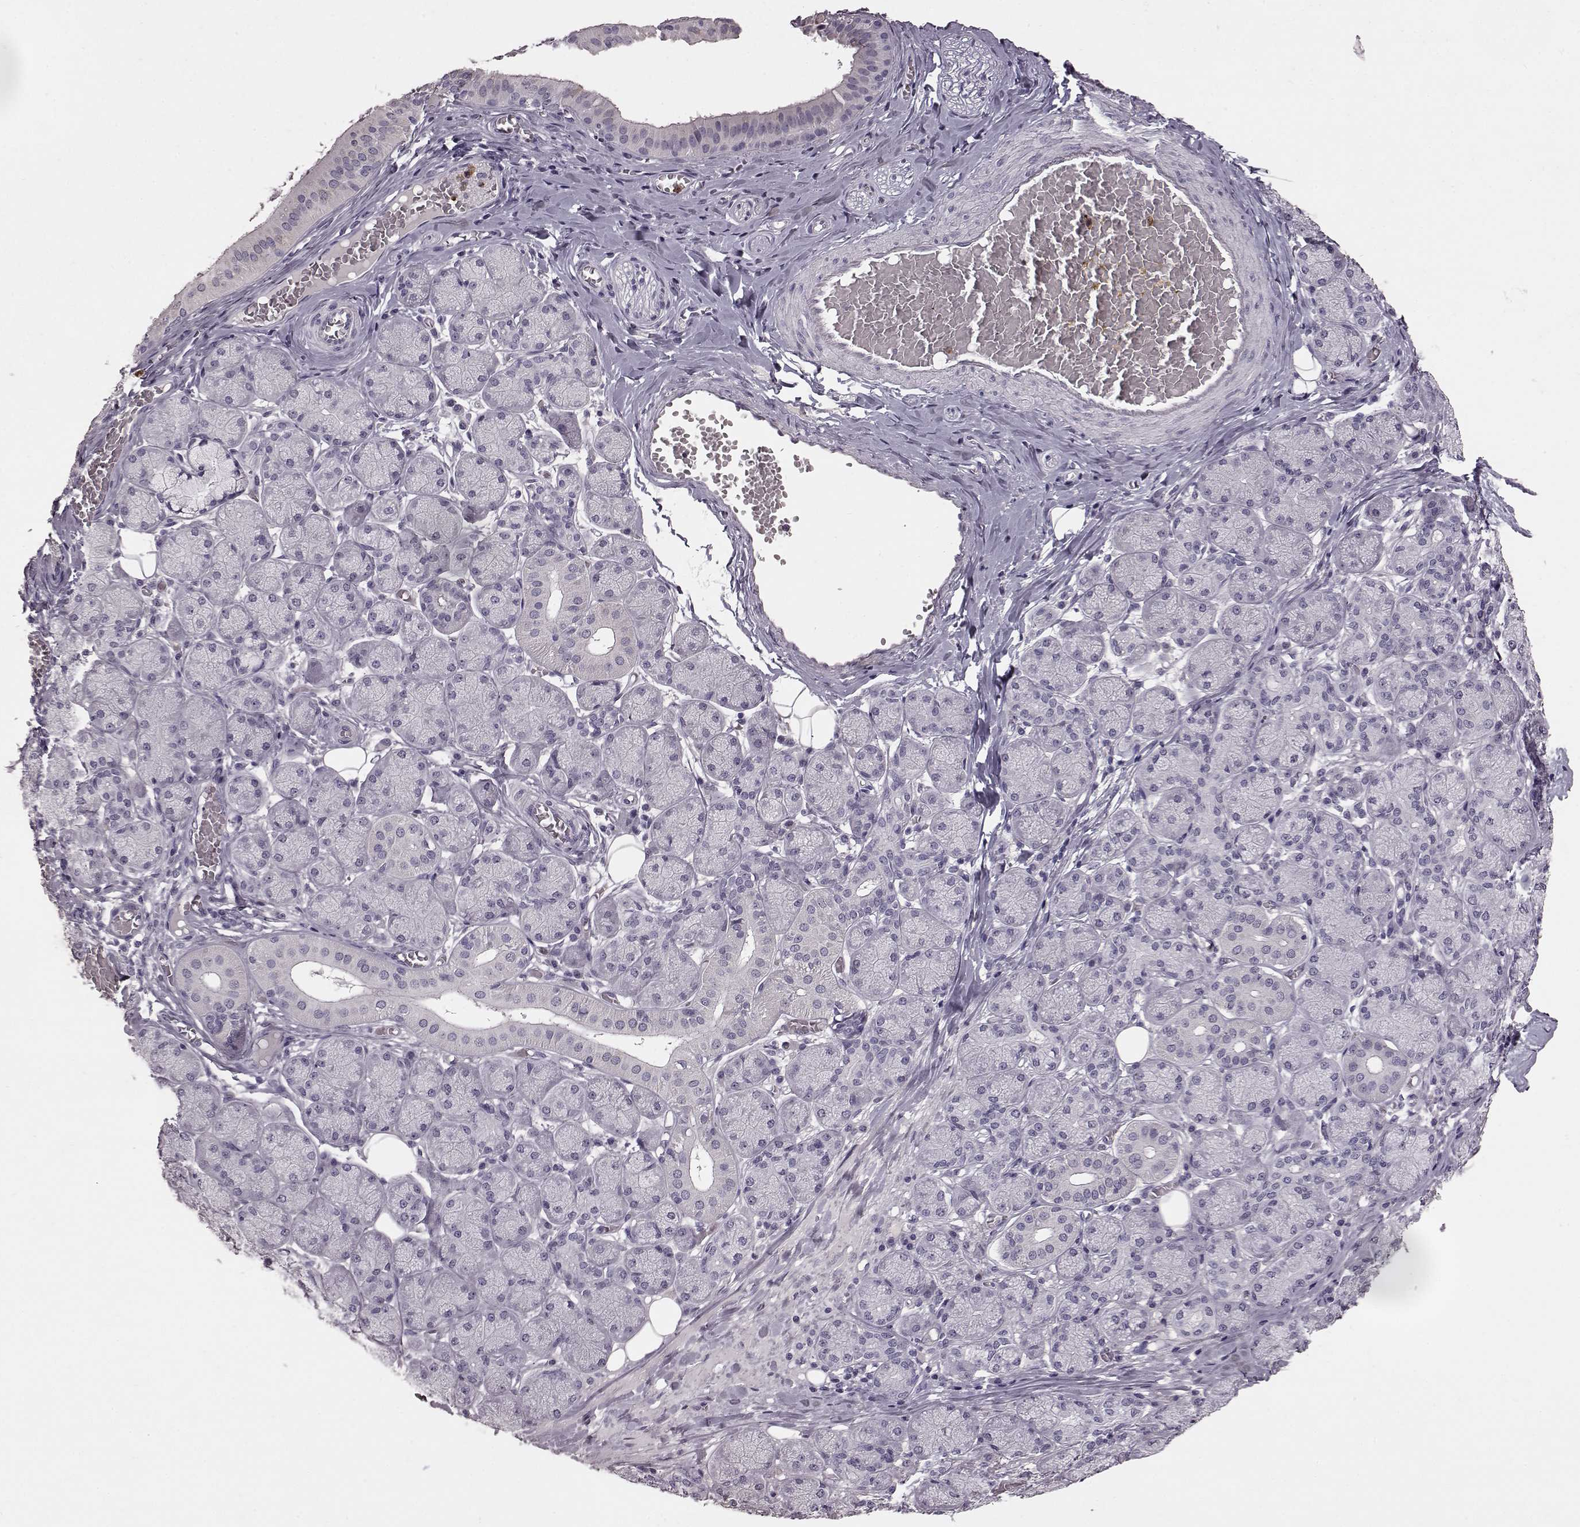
{"staining": {"intensity": "negative", "quantity": "none", "location": "none"}, "tissue": "salivary gland", "cell_type": "Glandular cells", "image_type": "normal", "snomed": [{"axis": "morphology", "description": "Normal tissue, NOS"}, {"axis": "topography", "description": "Salivary gland"}, {"axis": "topography", "description": "Peripheral nerve tissue"}], "caption": "Immunohistochemistry photomicrograph of normal salivary gland: salivary gland stained with DAB (3,3'-diaminobenzidine) demonstrates no significant protein staining in glandular cells. The staining was performed using DAB (3,3'-diaminobenzidine) to visualize the protein expression in brown, while the nuclei were stained in blue with hematoxylin (Magnification: 20x).", "gene": "FUT4", "patient": {"sex": "female", "age": 24}}